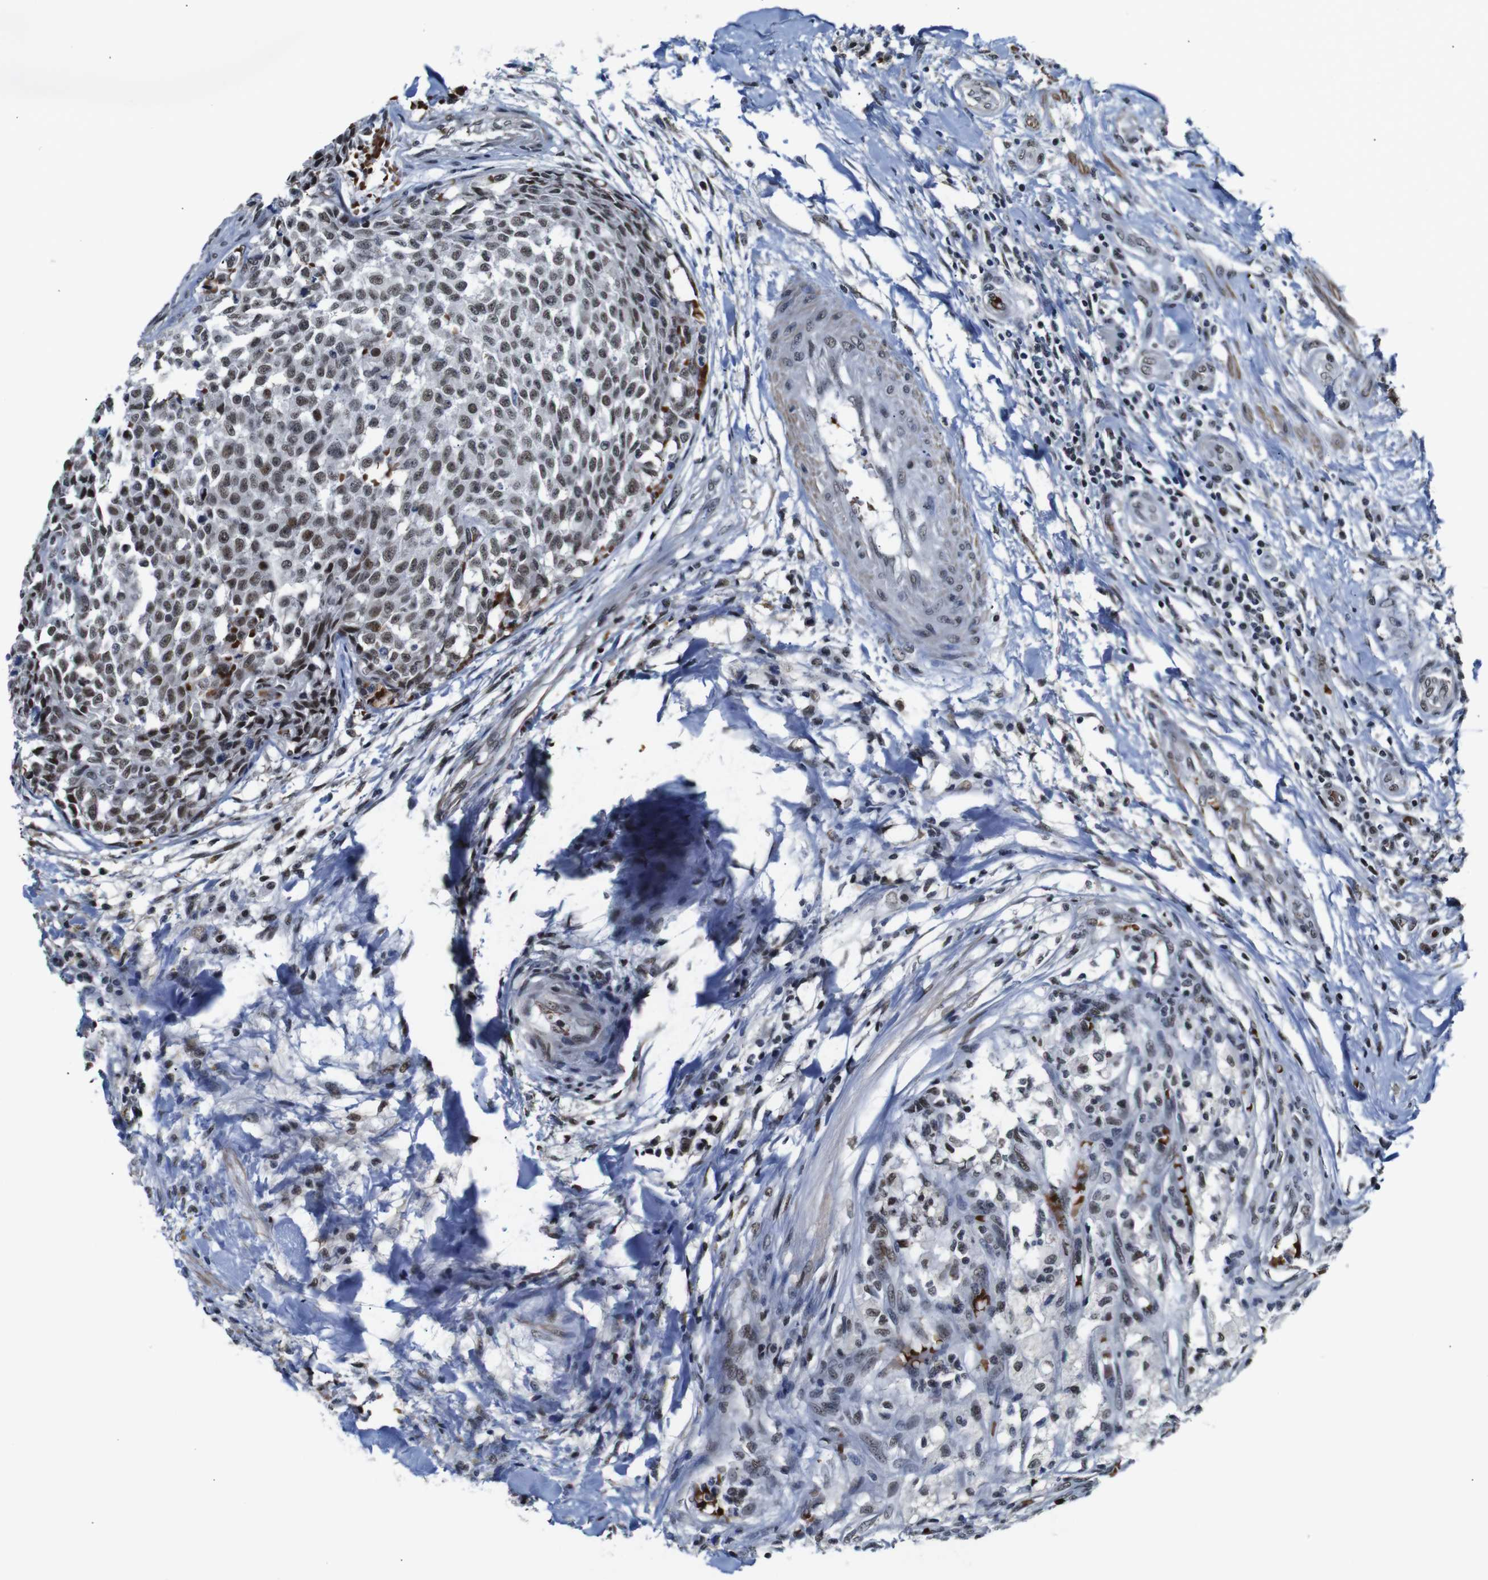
{"staining": {"intensity": "moderate", "quantity": ">75%", "location": "nuclear"}, "tissue": "testis cancer", "cell_type": "Tumor cells", "image_type": "cancer", "snomed": [{"axis": "morphology", "description": "Seminoma, NOS"}, {"axis": "topography", "description": "Testis"}], "caption": "Immunohistochemical staining of testis cancer demonstrates medium levels of moderate nuclear protein positivity in about >75% of tumor cells.", "gene": "ILDR2", "patient": {"sex": "male", "age": 59}}